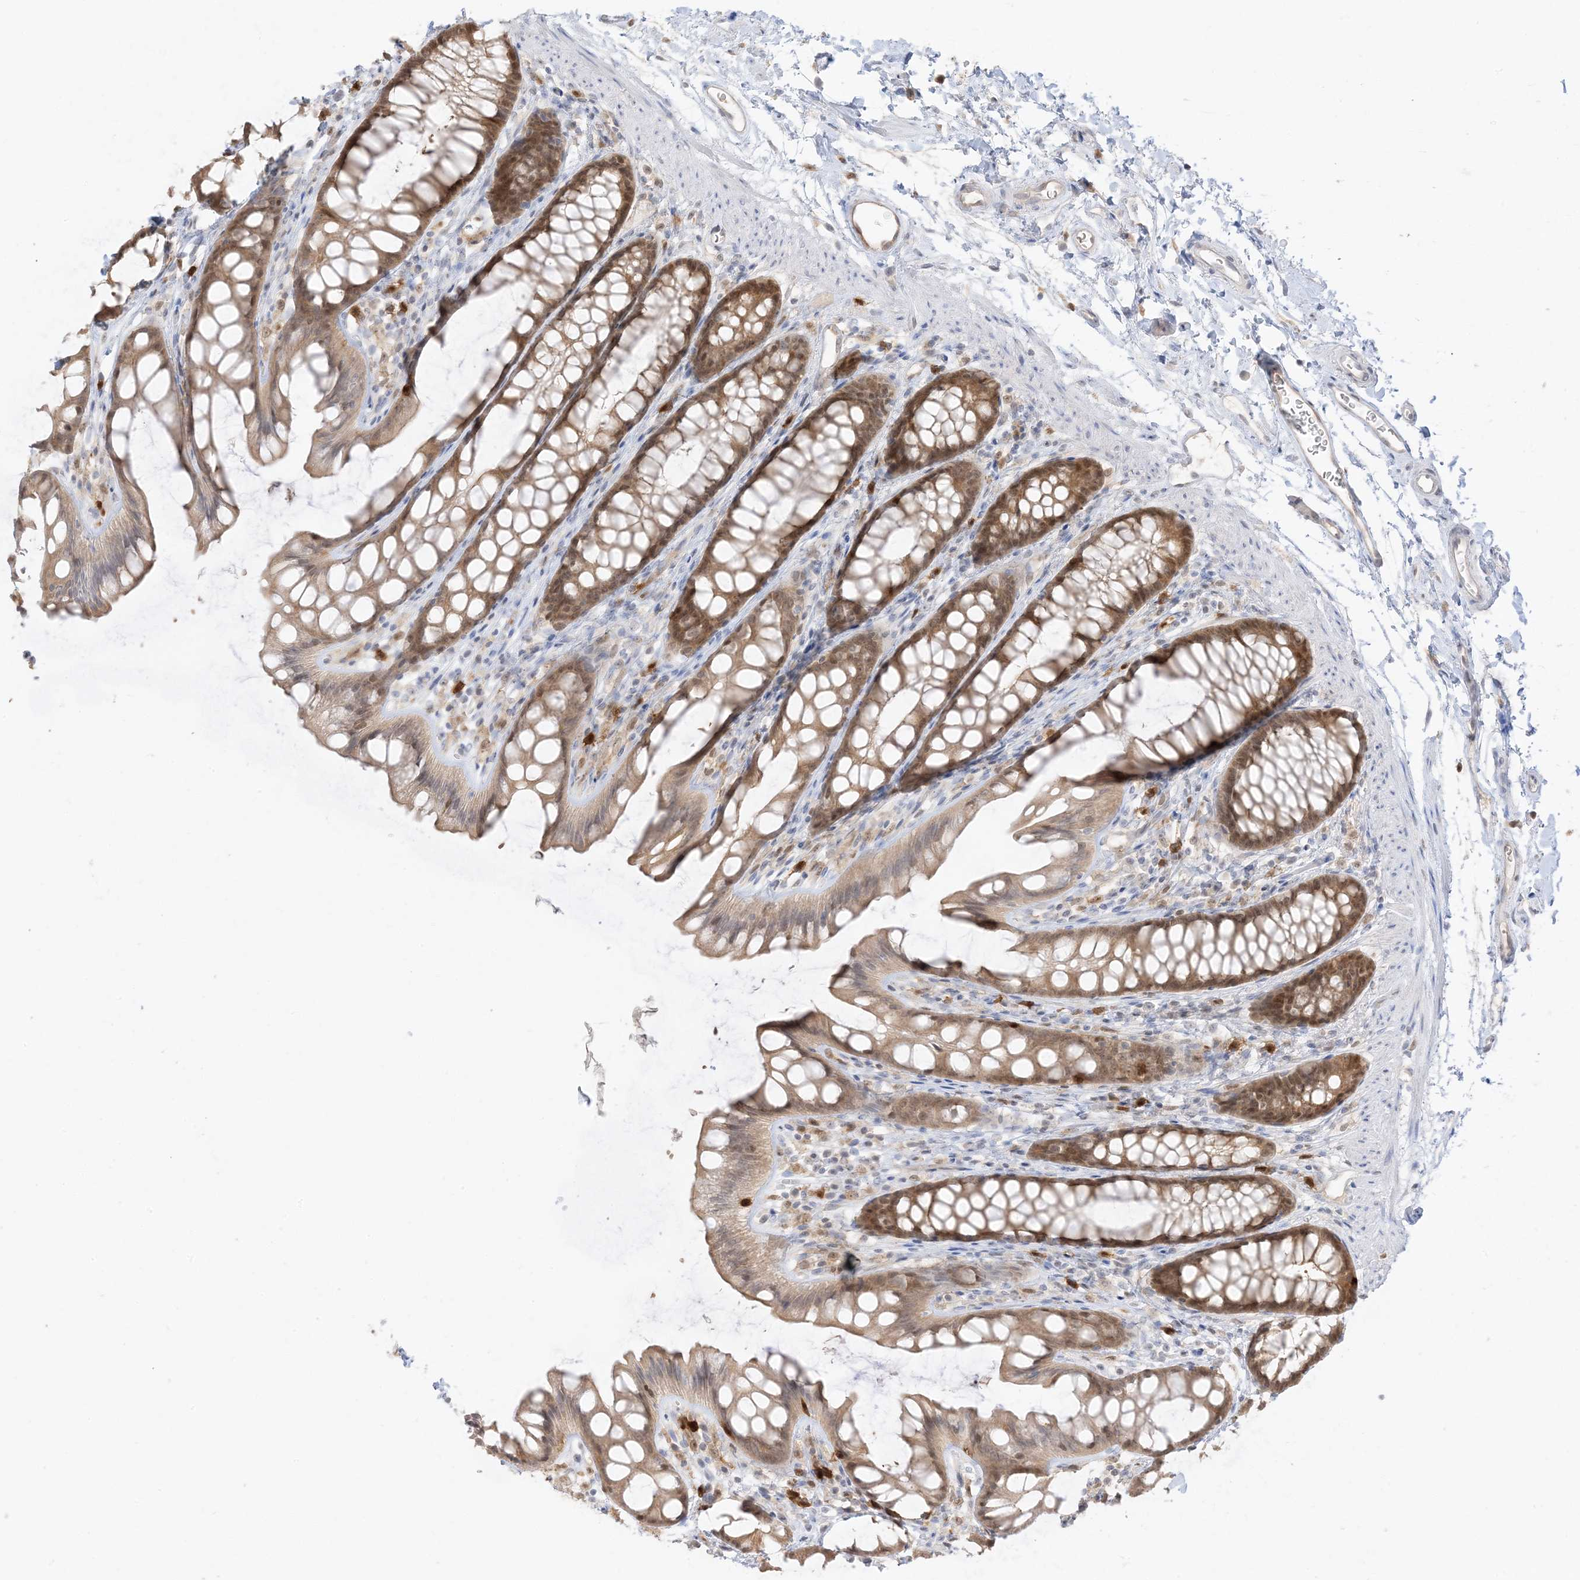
{"staining": {"intensity": "moderate", "quantity": "25%-75%", "location": "cytoplasmic/membranous,nuclear"}, "tissue": "rectum", "cell_type": "Glandular cells", "image_type": "normal", "snomed": [{"axis": "morphology", "description": "Normal tissue, NOS"}, {"axis": "topography", "description": "Rectum"}], "caption": "Glandular cells exhibit medium levels of moderate cytoplasmic/membranous,nuclear expression in about 25%-75% of cells in benign rectum. (DAB (3,3'-diaminobenzidine) IHC with brightfield microscopy, high magnification).", "gene": "GCA", "patient": {"sex": "female", "age": 65}}